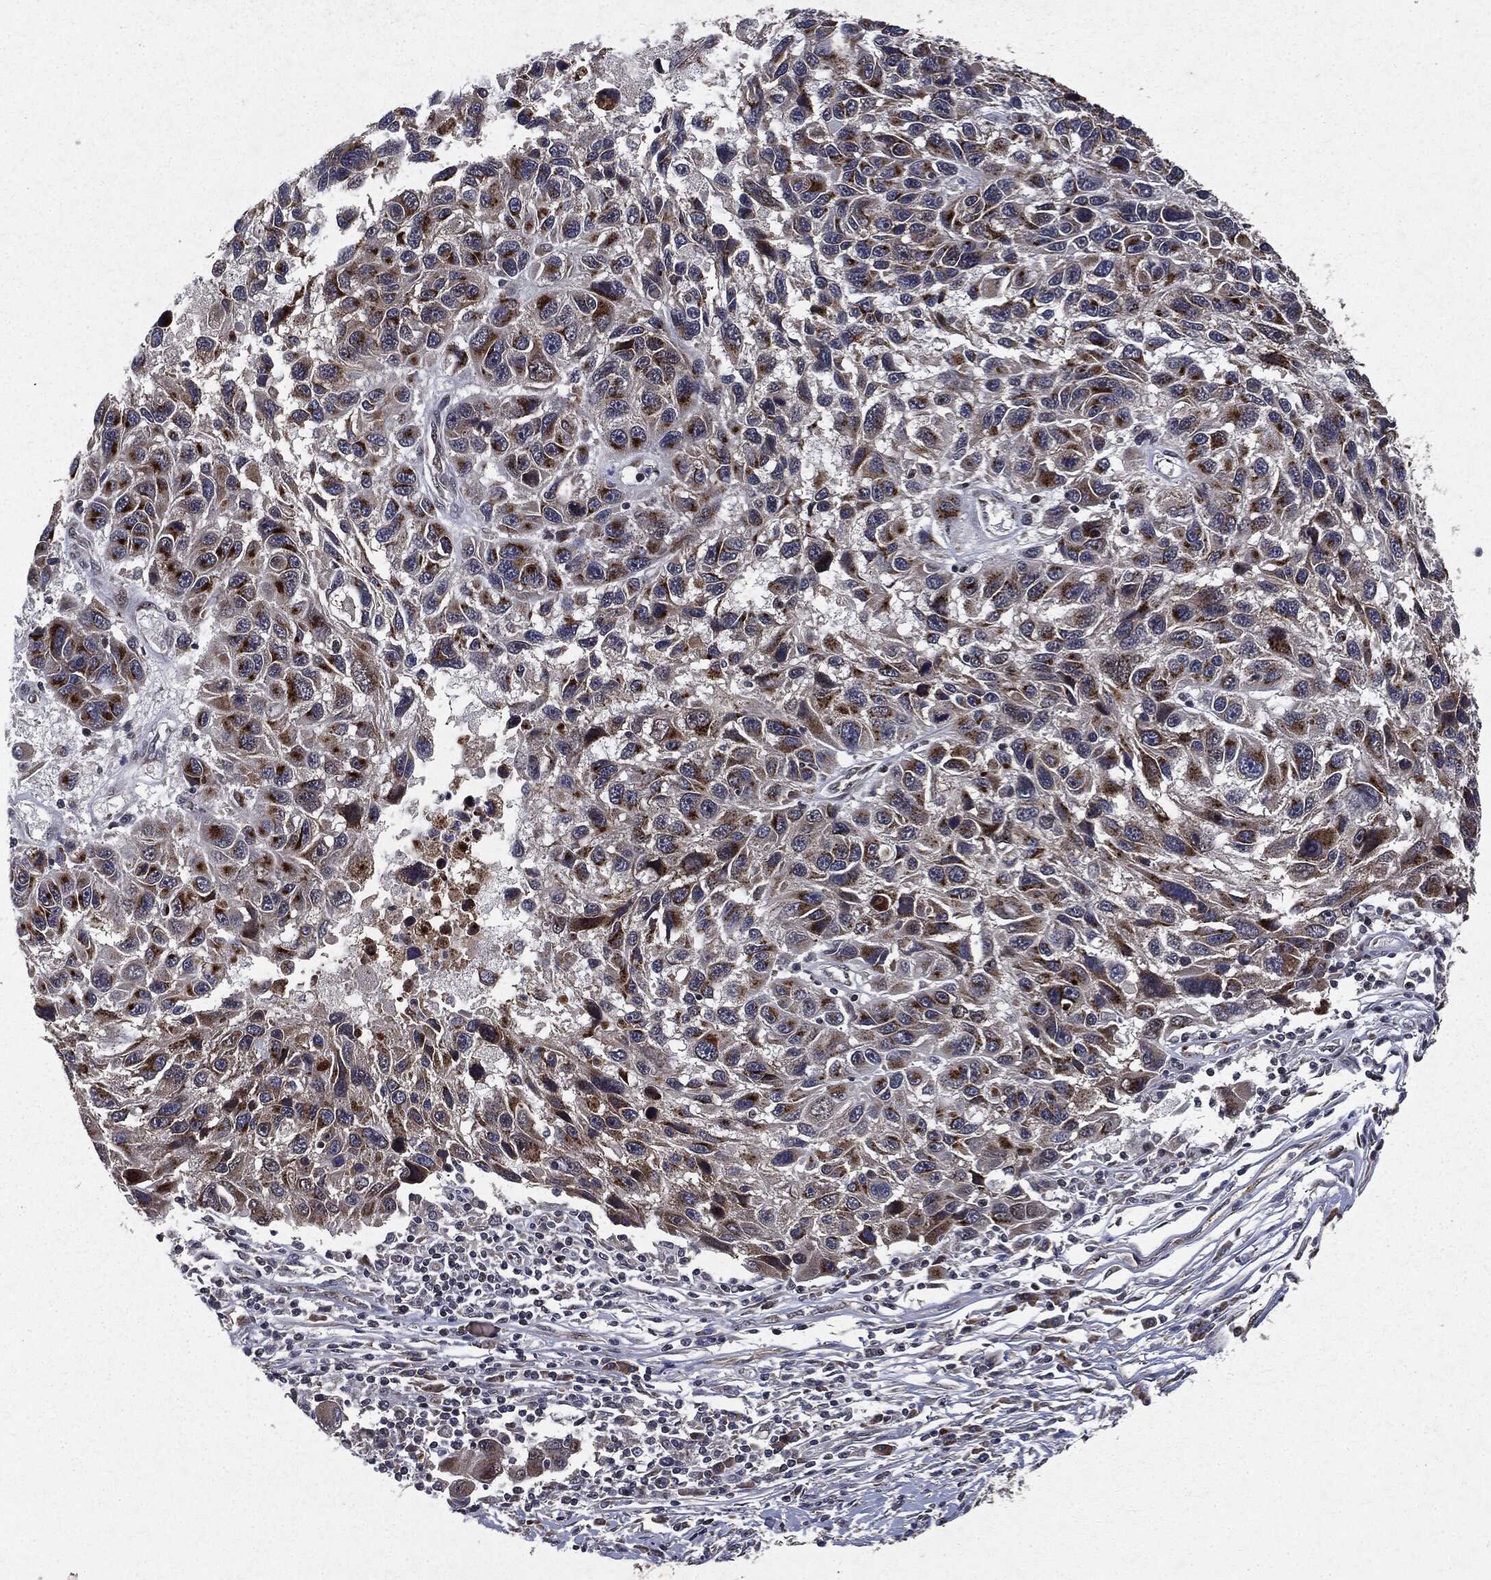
{"staining": {"intensity": "strong", "quantity": ">75%", "location": "cytoplasmic/membranous"}, "tissue": "melanoma", "cell_type": "Tumor cells", "image_type": "cancer", "snomed": [{"axis": "morphology", "description": "Malignant melanoma, NOS"}, {"axis": "topography", "description": "Skin"}], "caption": "DAB (3,3'-diaminobenzidine) immunohistochemical staining of human melanoma shows strong cytoplasmic/membranous protein expression in approximately >75% of tumor cells.", "gene": "PLPPR2", "patient": {"sex": "male", "age": 53}}